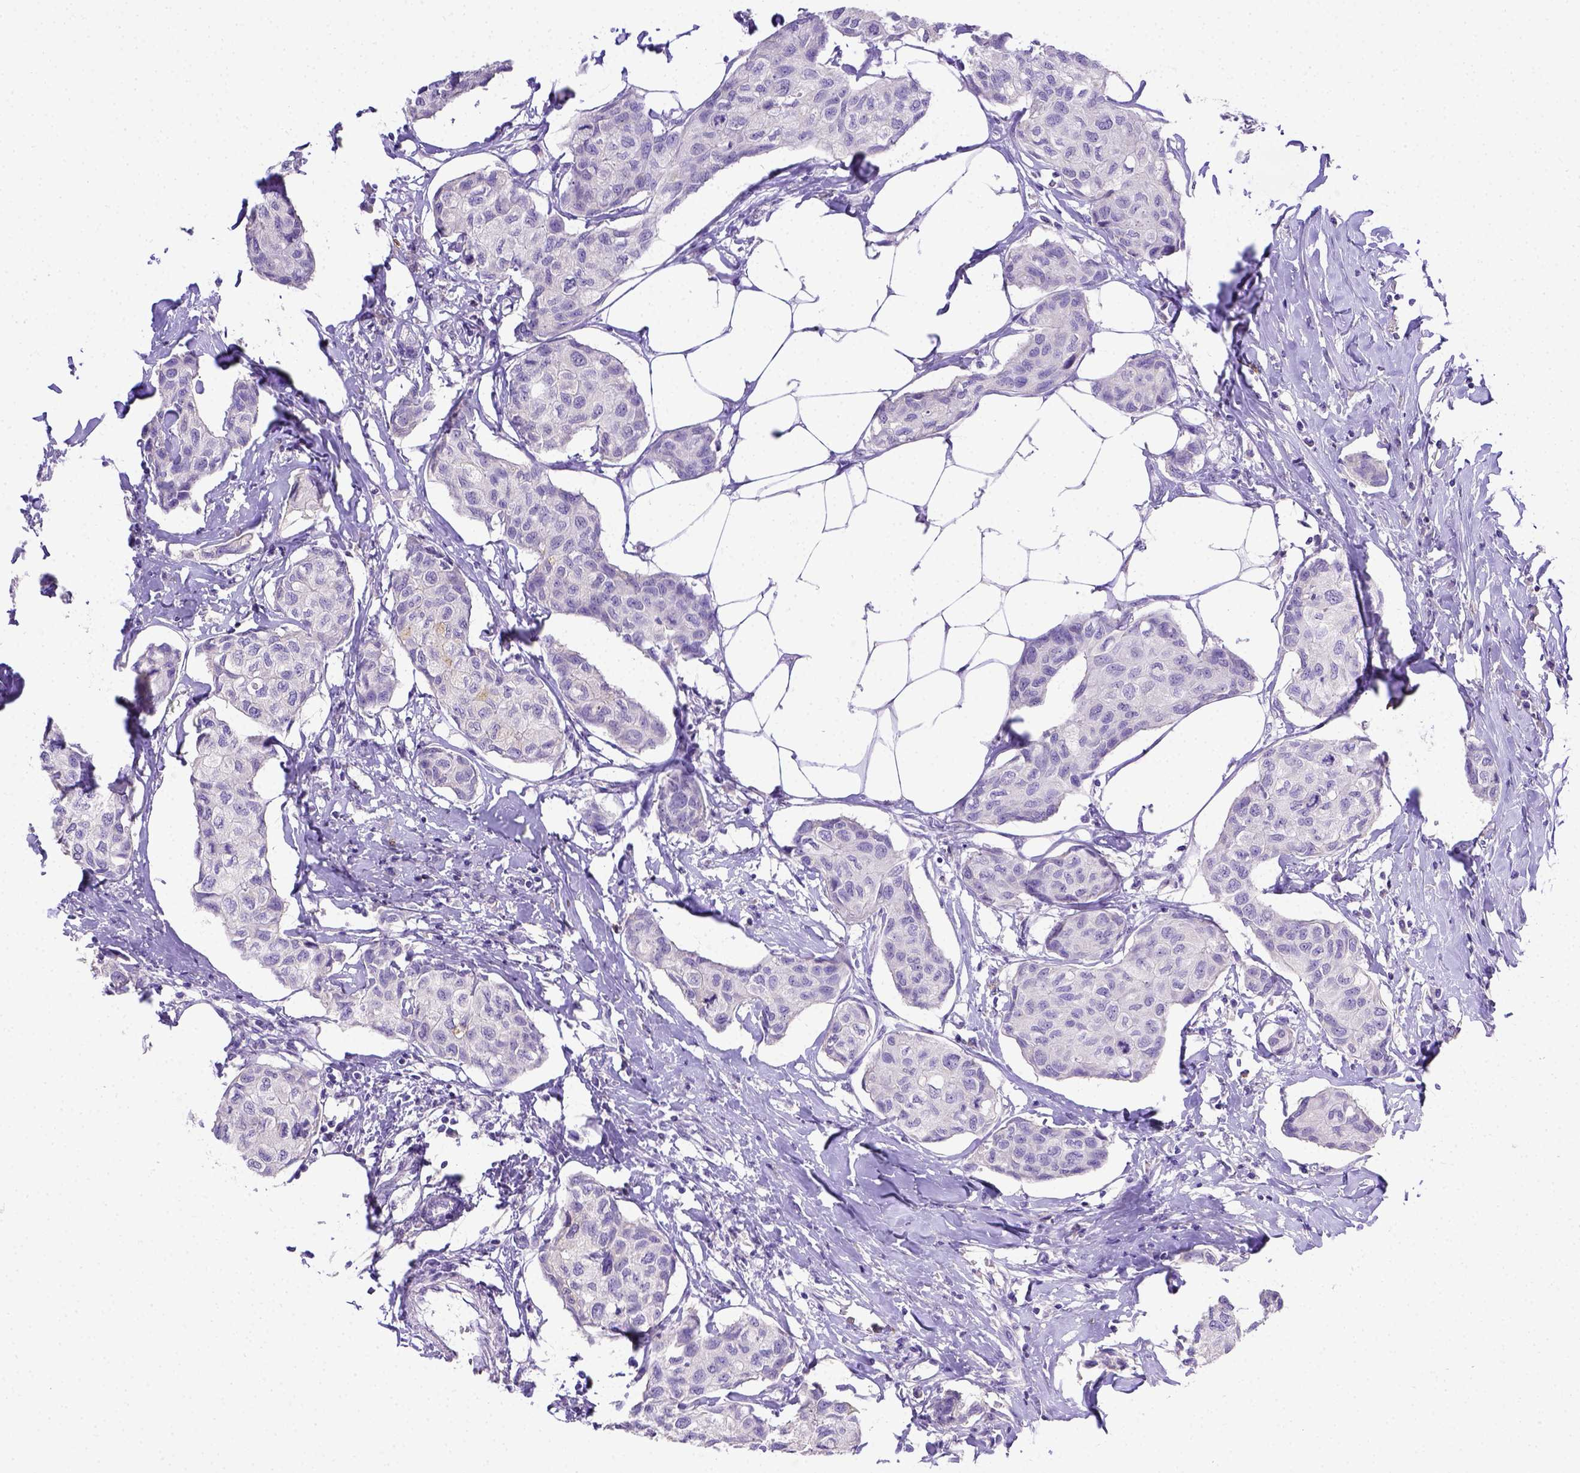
{"staining": {"intensity": "negative", "quantity": "none", "location": "none"}, "tissue": "breast cancer", "cell_type": "Tumor cells", "image_type": "cancer", "snomed": [{"axis": "morphology", "description": "Duct carcinoma"}, {"axis": "topography", "description": "Breast"}], "caption": "This is an IHC histopathology image of human infiltrating ductal carcinoma (breast). There is no positivity in tumor cells.", "gene": "B3GAT1", "patient": {"sex": "female", "age": 80}}